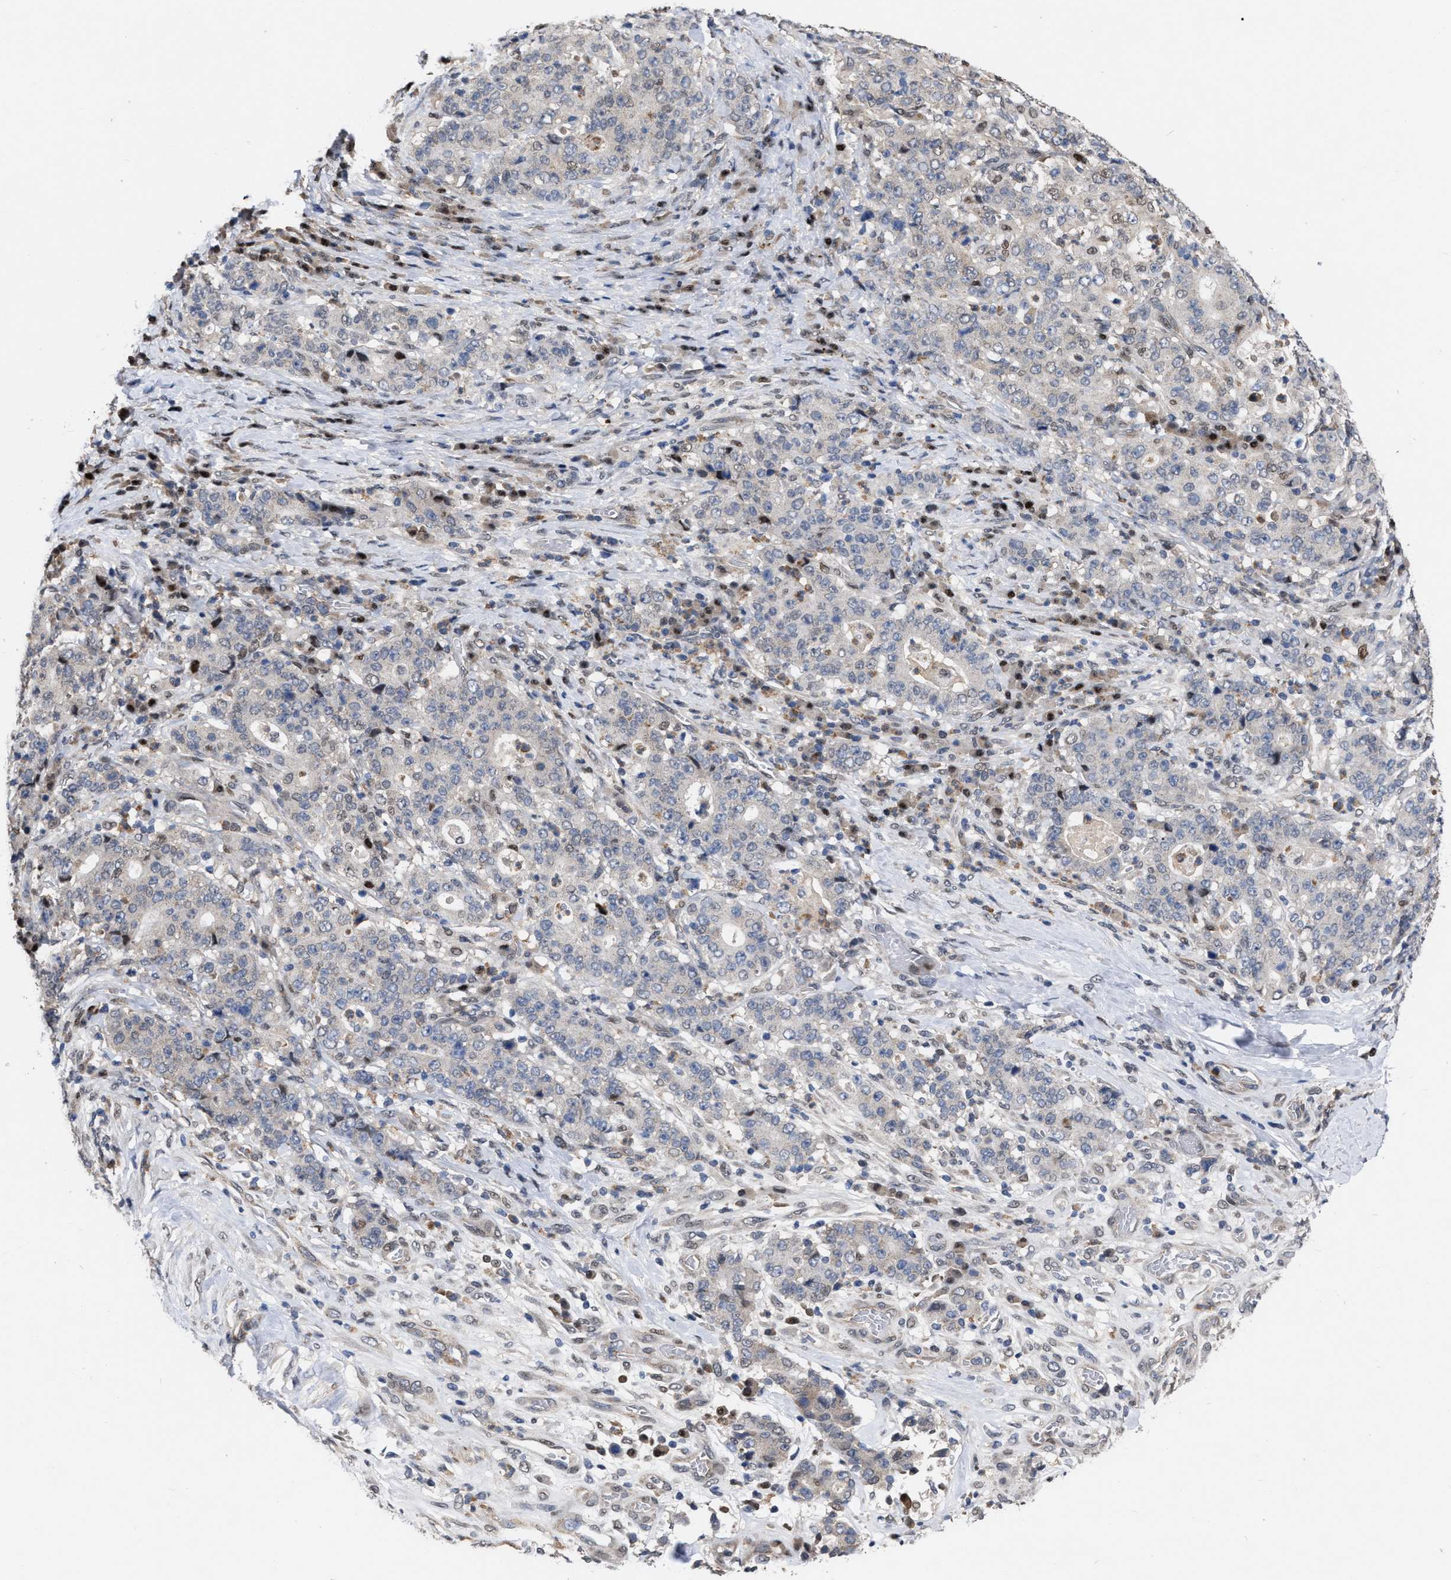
{"staining": {"intensity": "negative", "quantity": "none", "location": "none"}, "tissue": "stomach cancer", "cell_type": "Tumor cells", "image_type": "cancer", "snomed": [{"axis": "morphology", "description": "Normal tissue, NOS"}, {"axis": "morphology", "description": "Adenocarcinoma, NOS"}, {"axis": "topography", "description": "Stomach, upper"}, {"axis": "topography", "description": "Stomach"}], "caption": "This is a histopathology image of IHC staining of stomach adenocarcinoma, which shows no positivity in tumor cells.", "gene": "MDM4", "patient": {"sex": "male", "age": 59}}